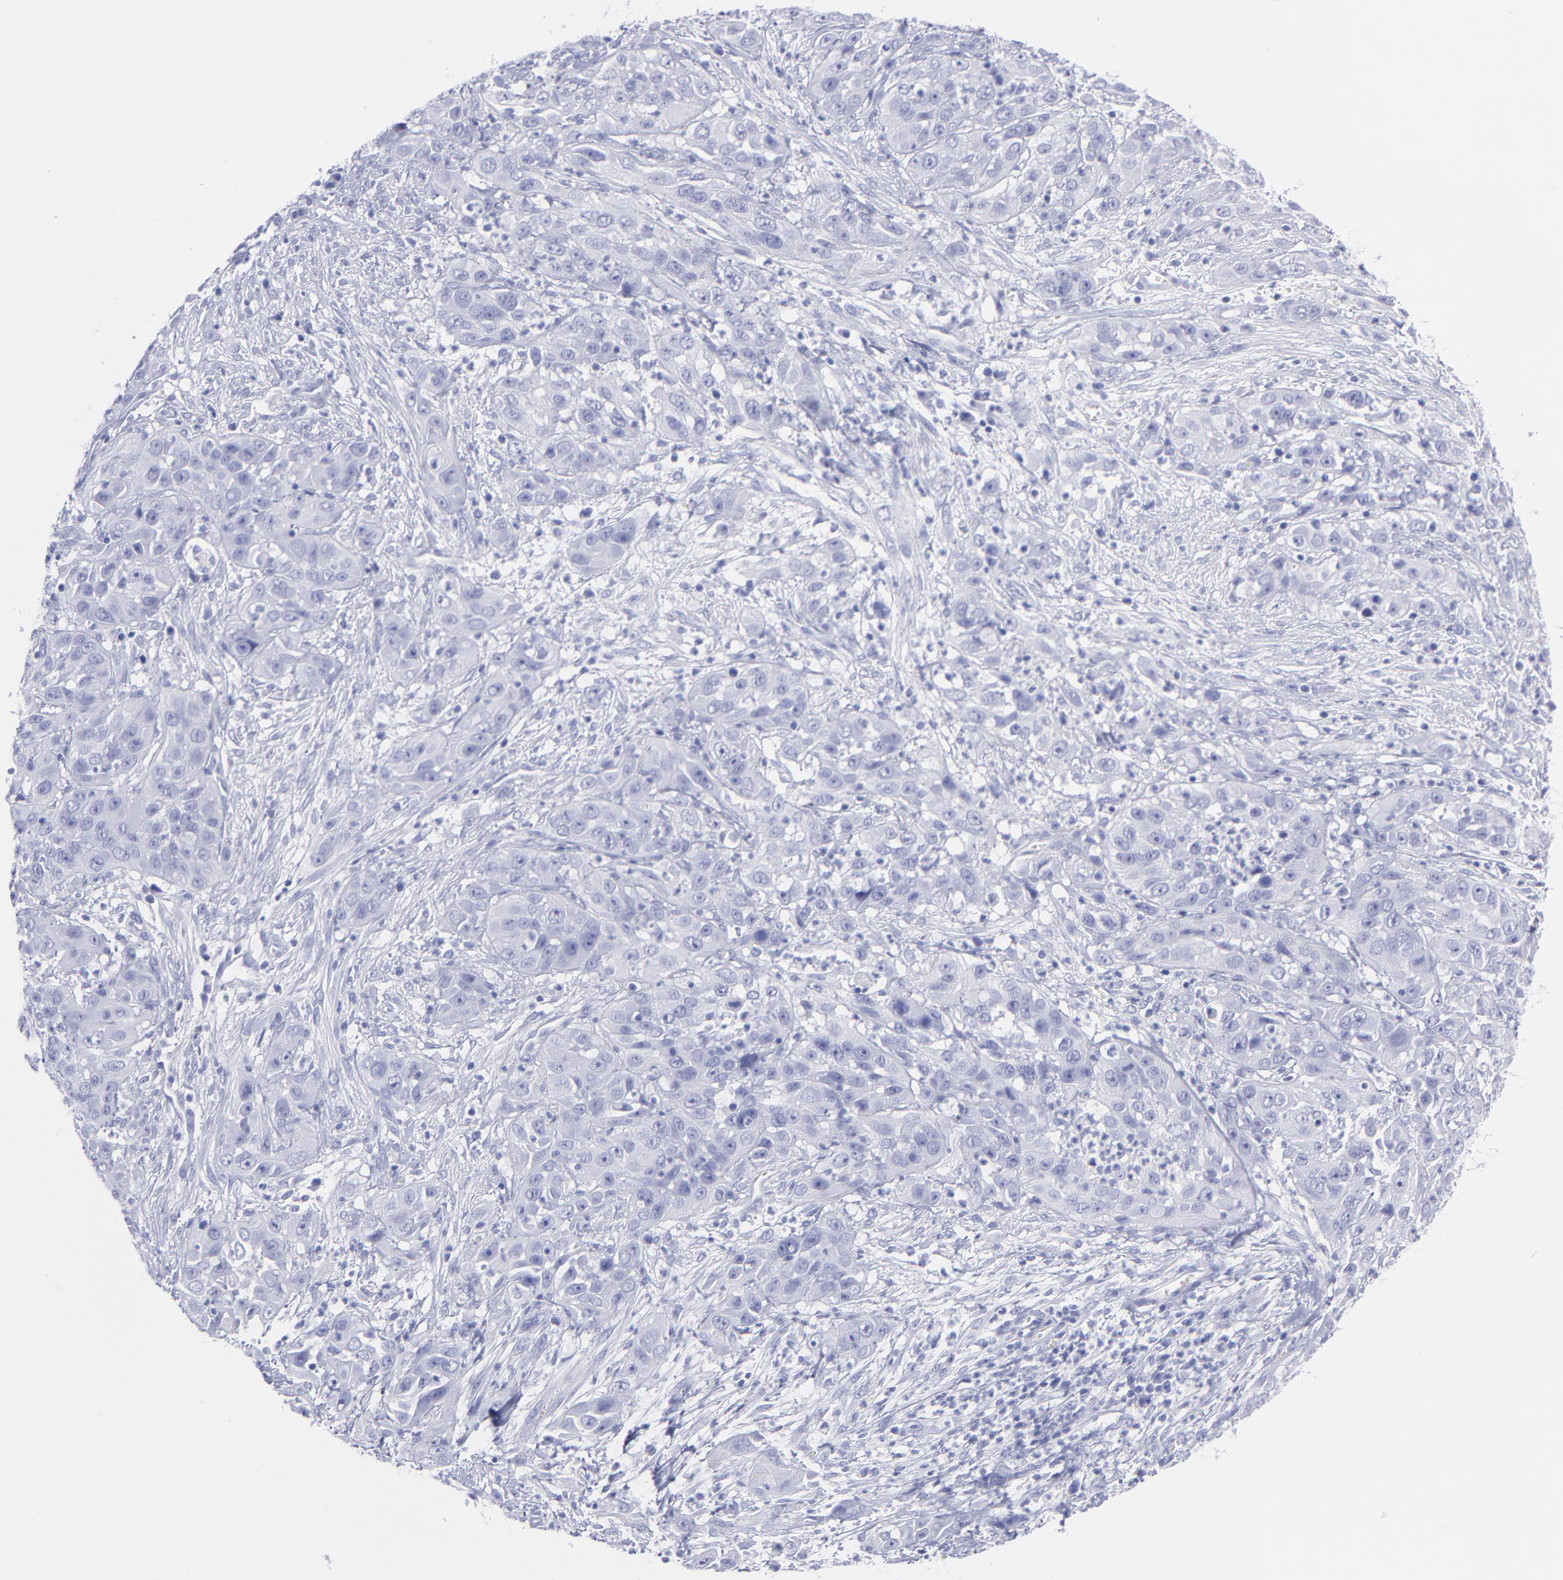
{"staining": {"intensity": "negative", "quantity": "none", "location": "none"}, "tissue": "cervical cancer", "cell_type": "Tumor cells", "image_type": "cancer", "snomed": [{"axis": "morphology", "description": "Squamous cell carcinoma, NOS"}, {"axis": "topography", "description": "Cervix"}], "caption": "An image of human squamous cell carcinoma (cervical) is negative for staining in tumor cells.", "gene": "F13B", "patient": {"sex": "female", "age": 32}}